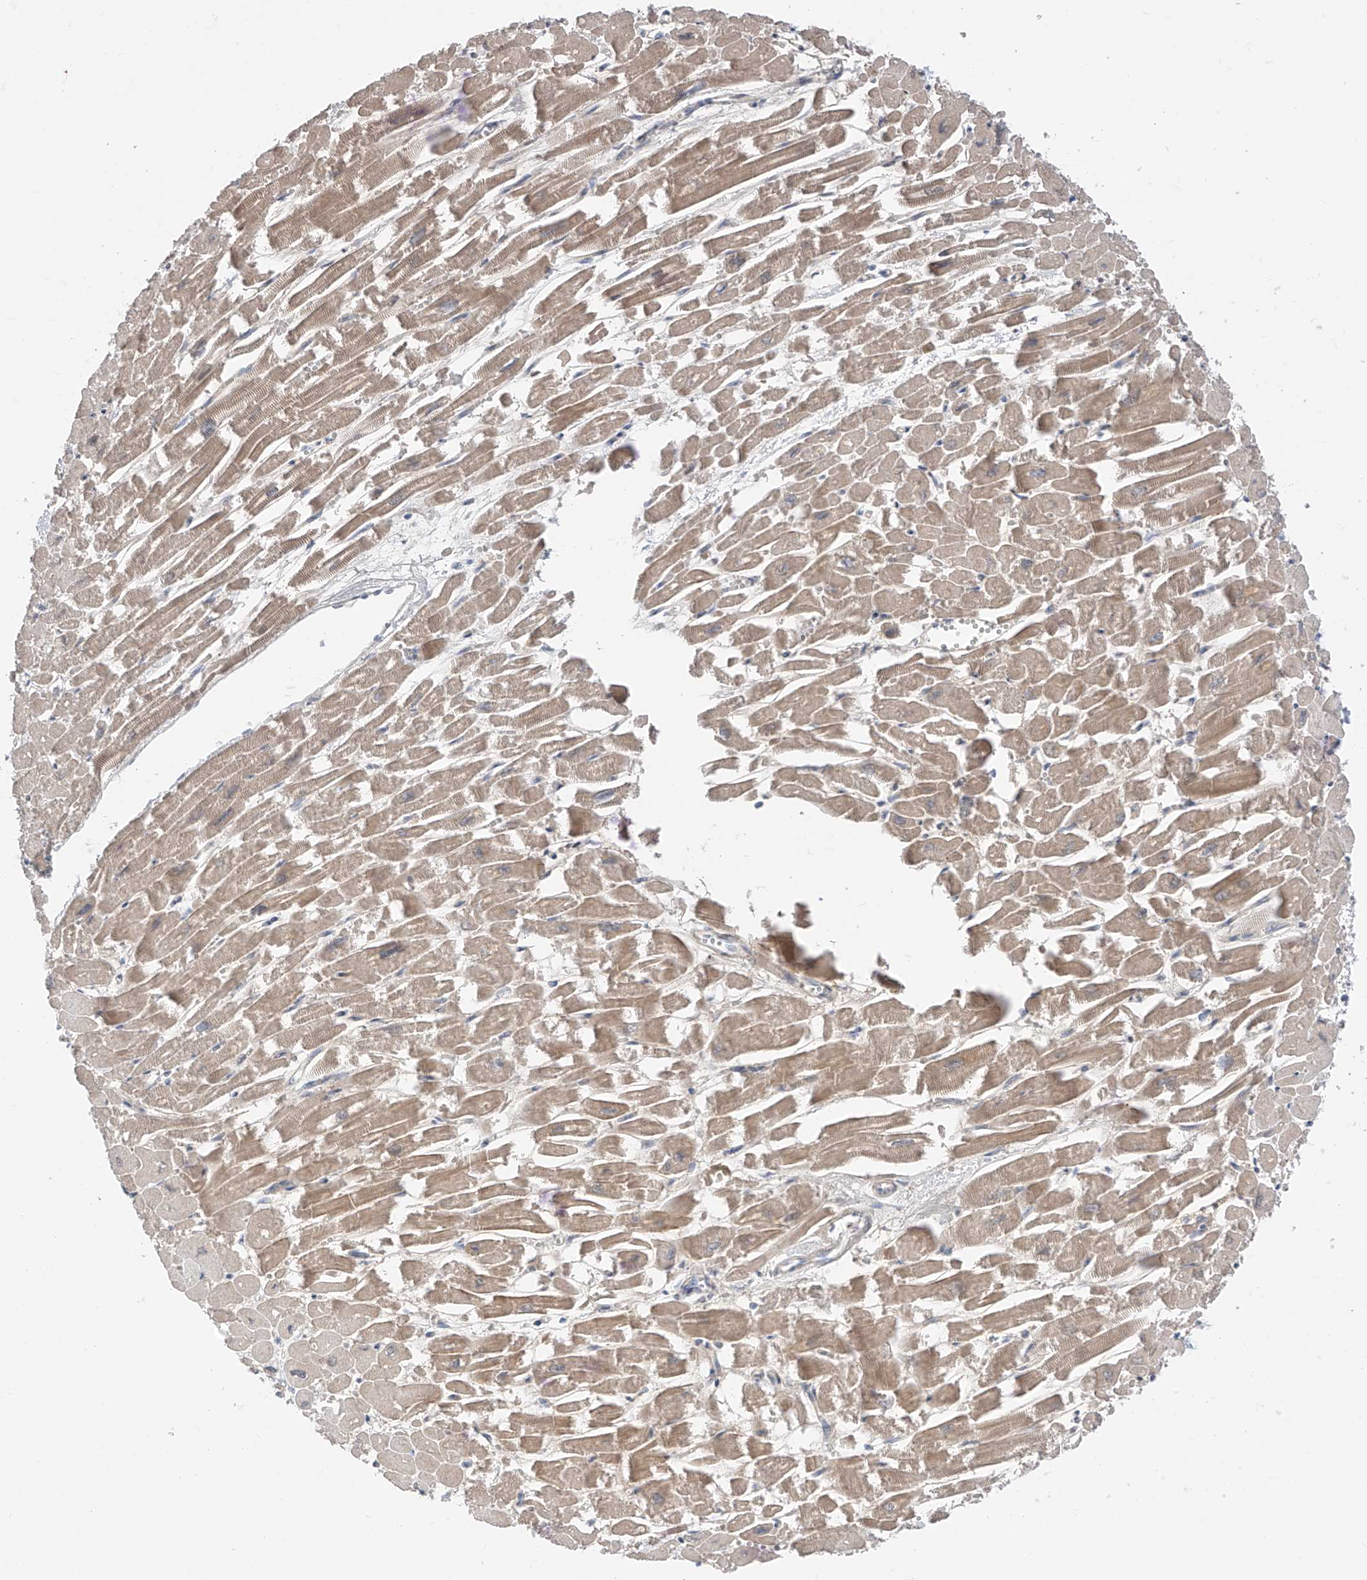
{"staining": {"intensity": "moderate", "quantity": ">75%", "location": "cytoplasmic/membranous"}, "tissue": "heart muscle", "cell_type": "Cardiomyocytes", "image_type": "normal", "snomed": [{"axis": "morphology", "description": "Normal tissue, NOS"}, {"axis": "topography", "description": "Heart"}], "caption": "Immunohistochemistry (IHC) histopathology image of normal human heart muscle stained for a protein (brown), which shows medium levels of moderate cytoplasmic/membranous expression in about >75% of cardiomyocytes.", "gene": "TTC38", "patient": {"sex": "male", "age": 54}}